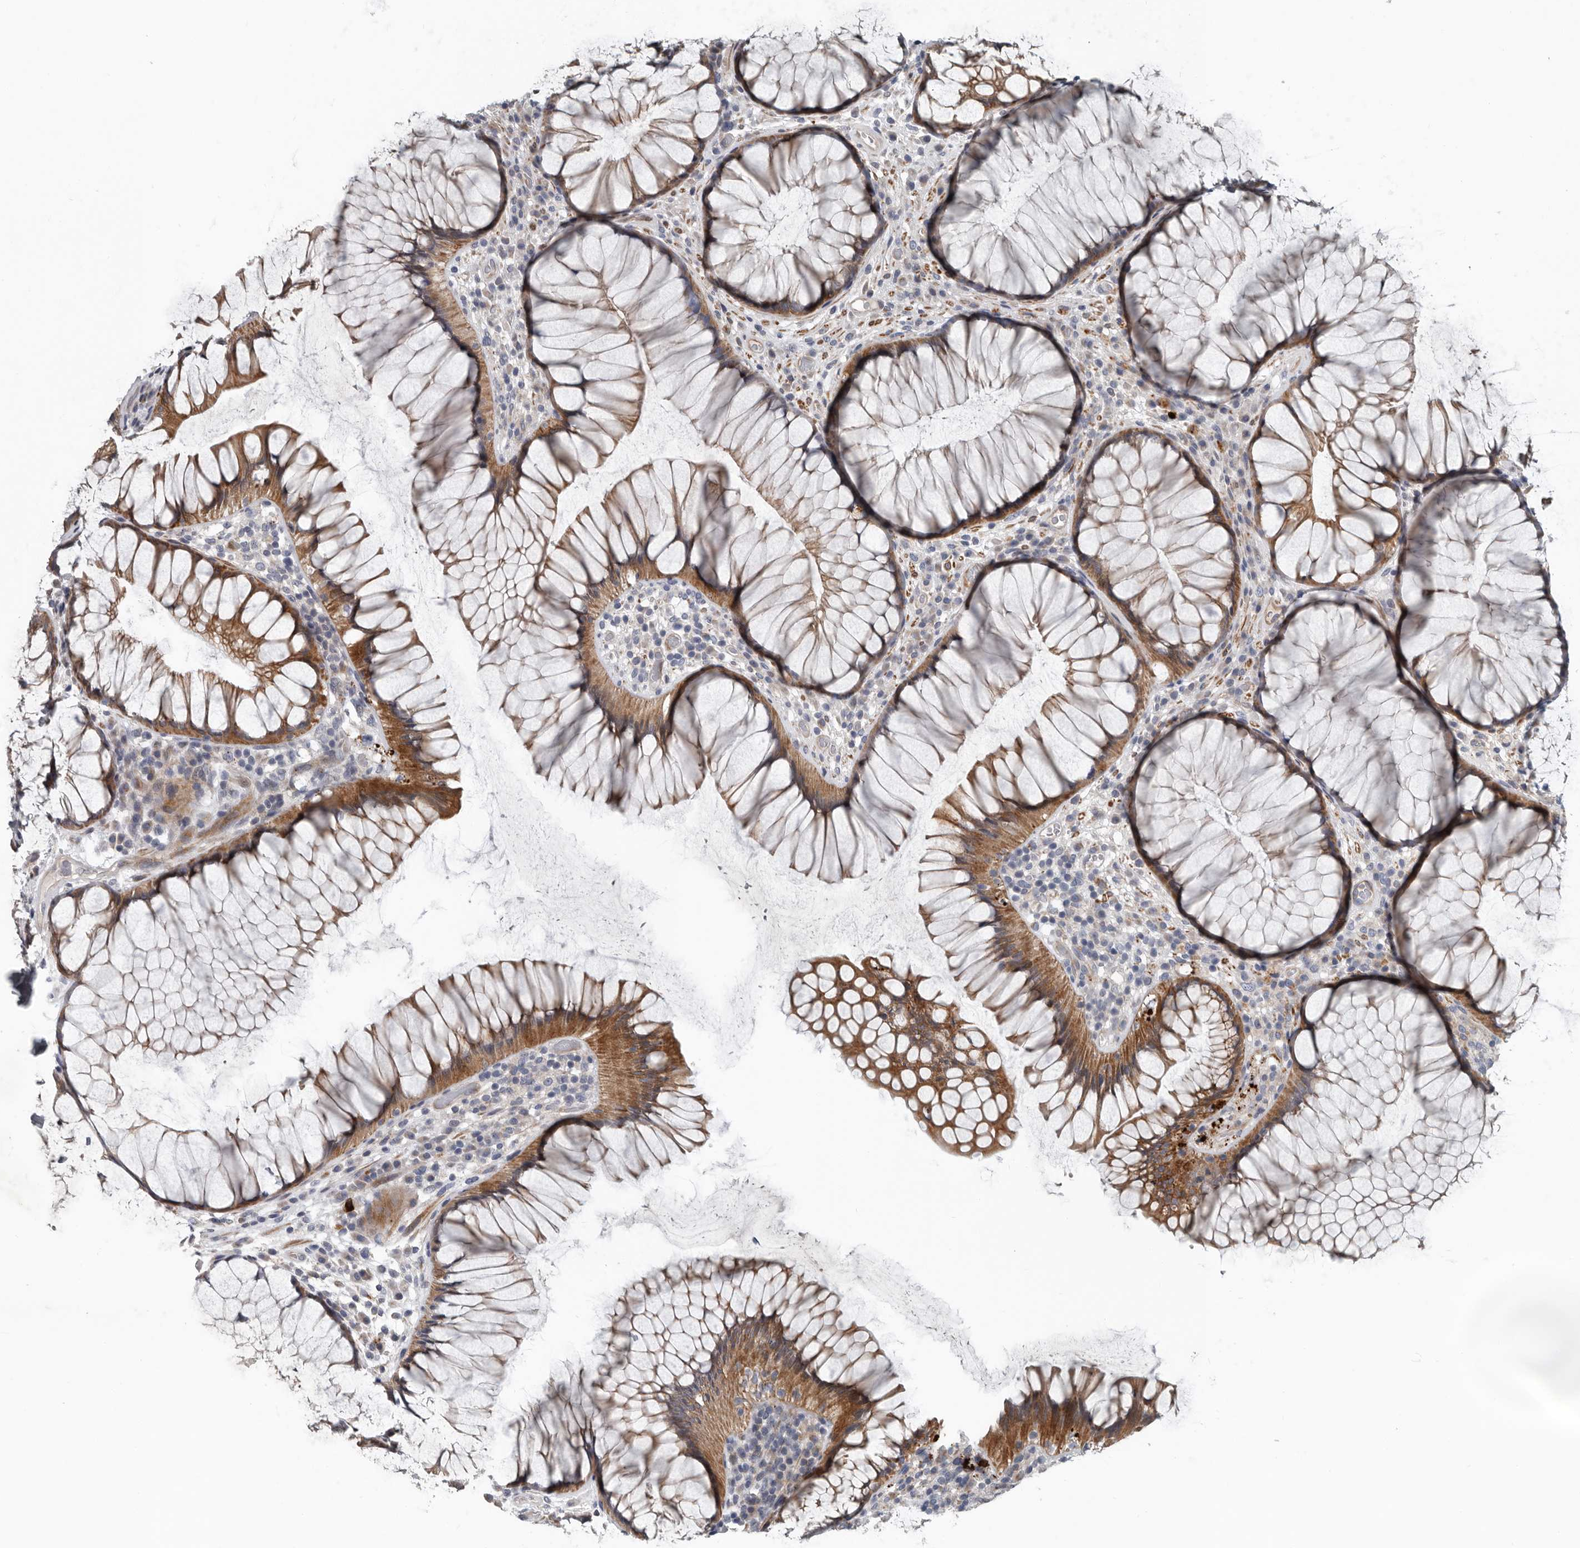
{"staining": {"intensity": "moderate", "quantity": ">75%", "location": "cytoplasmic/membranous"}, "tissue": "rectum", "cell_type": "Glandular cells", "image_type": "normal", "snomed": [{"axis": "morphology", "description": "Normal tissue, NOS"}, {"axis": "topography", "description": "Rectum"}], "caption": "IHC (DAB) staining of normal human rectum demonstrates moderate cytoplasmic/membranous protein staining in about >75% of glandular cells.", "gene": "DPY19L4", "patient": {"sex": "male", "age": 51}}